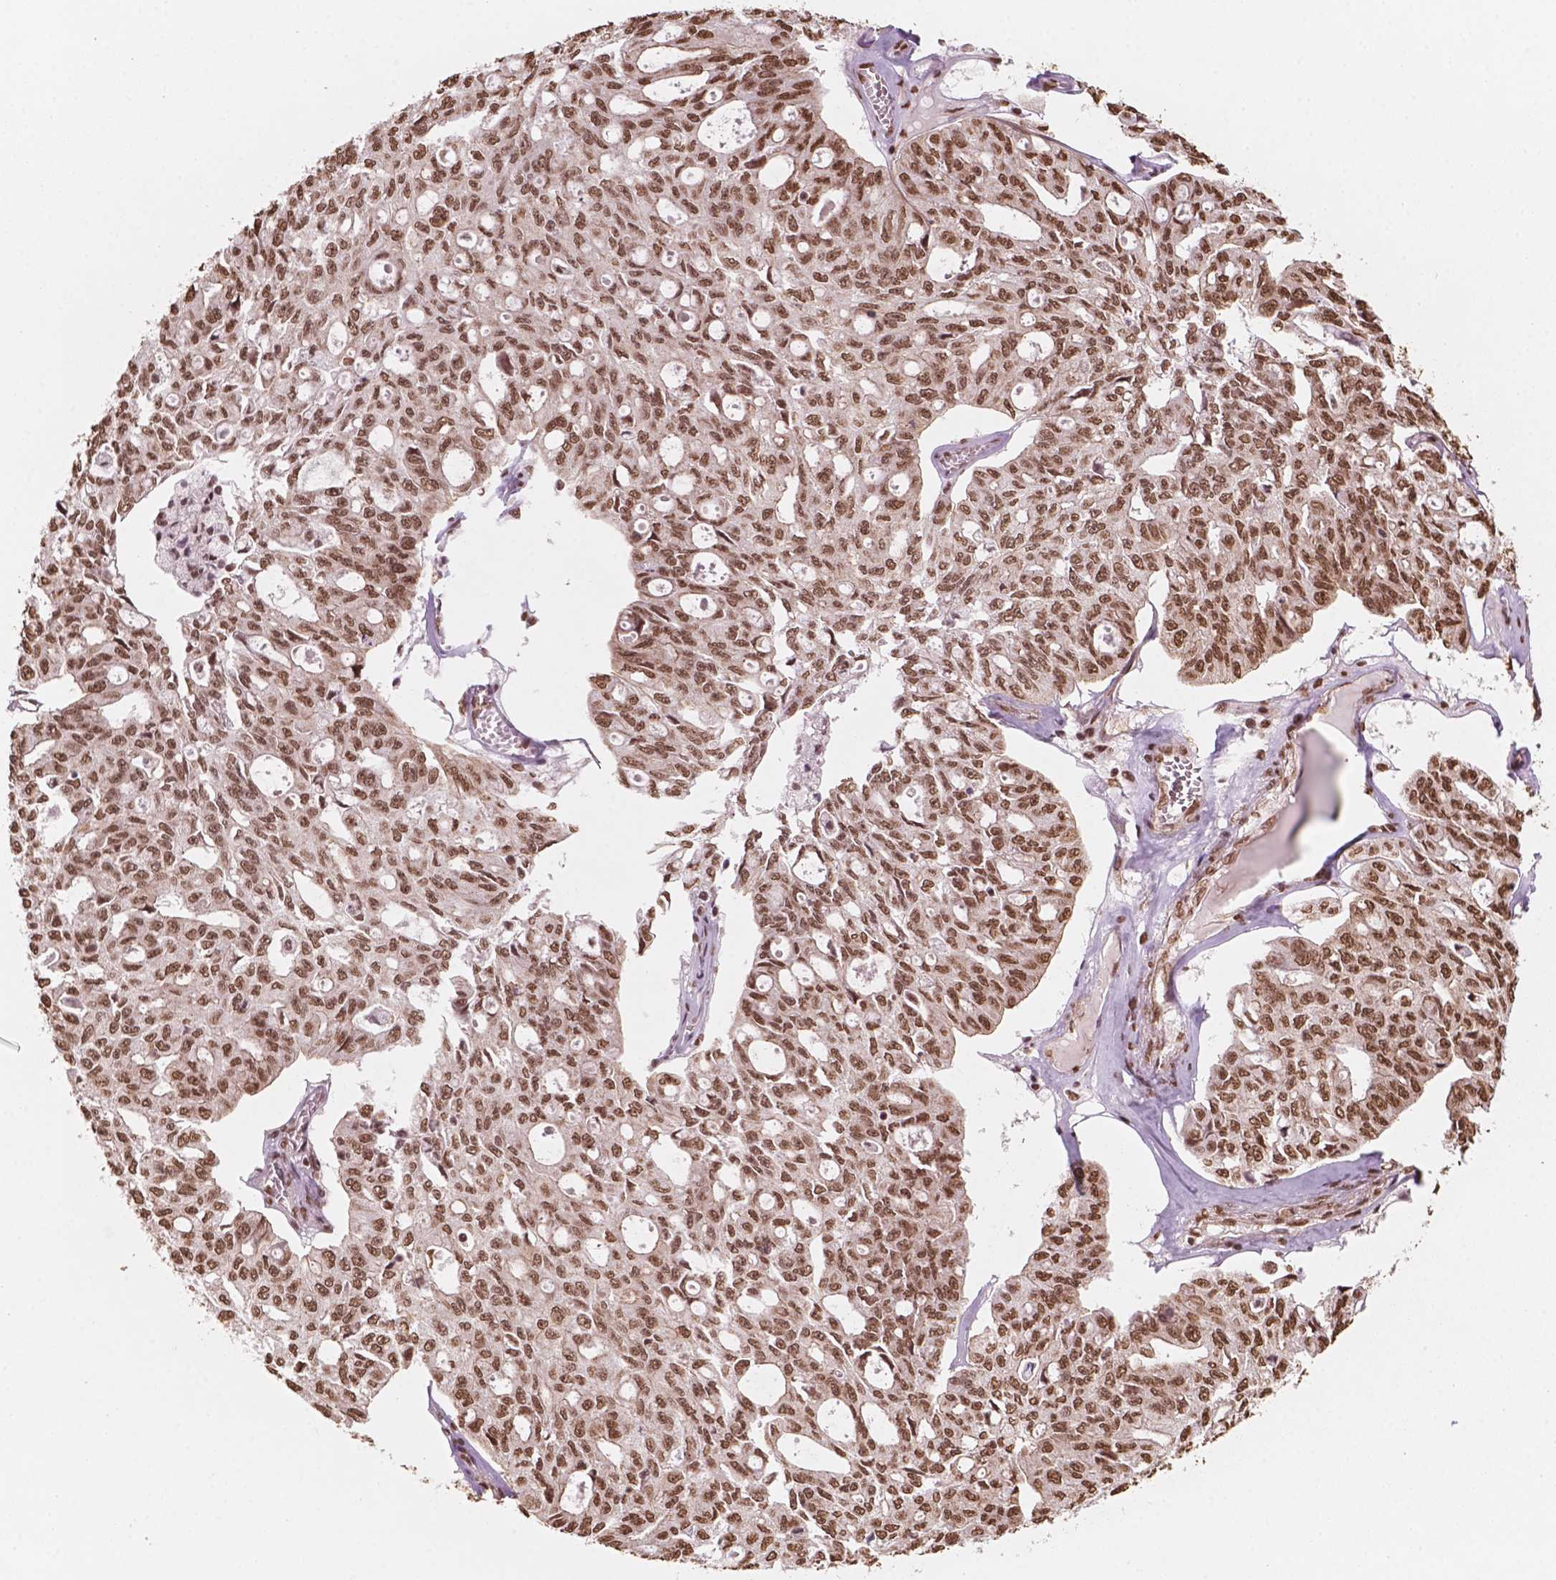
{"staining": {"intensity": "moderate", "quantity": ">75%", "location": "nuclear"}, "tissue": "ovarian cancer", "cell_type": "Tumor cells", "image_type": "cancer", "snomed": [{"axis": "morphology", "description": "Carcinoma, endometroid"}, {"axis": "topography", "description": "Ovary"}], "caption": "The photomicrograph reveals immunohistochemical staining of ovarian cancer. There is moderate nuclear staining is seen in approximately >75% of tumor cells.", "gene": "GTF3C5", "patient": {"sex": "female", "age": 65}}